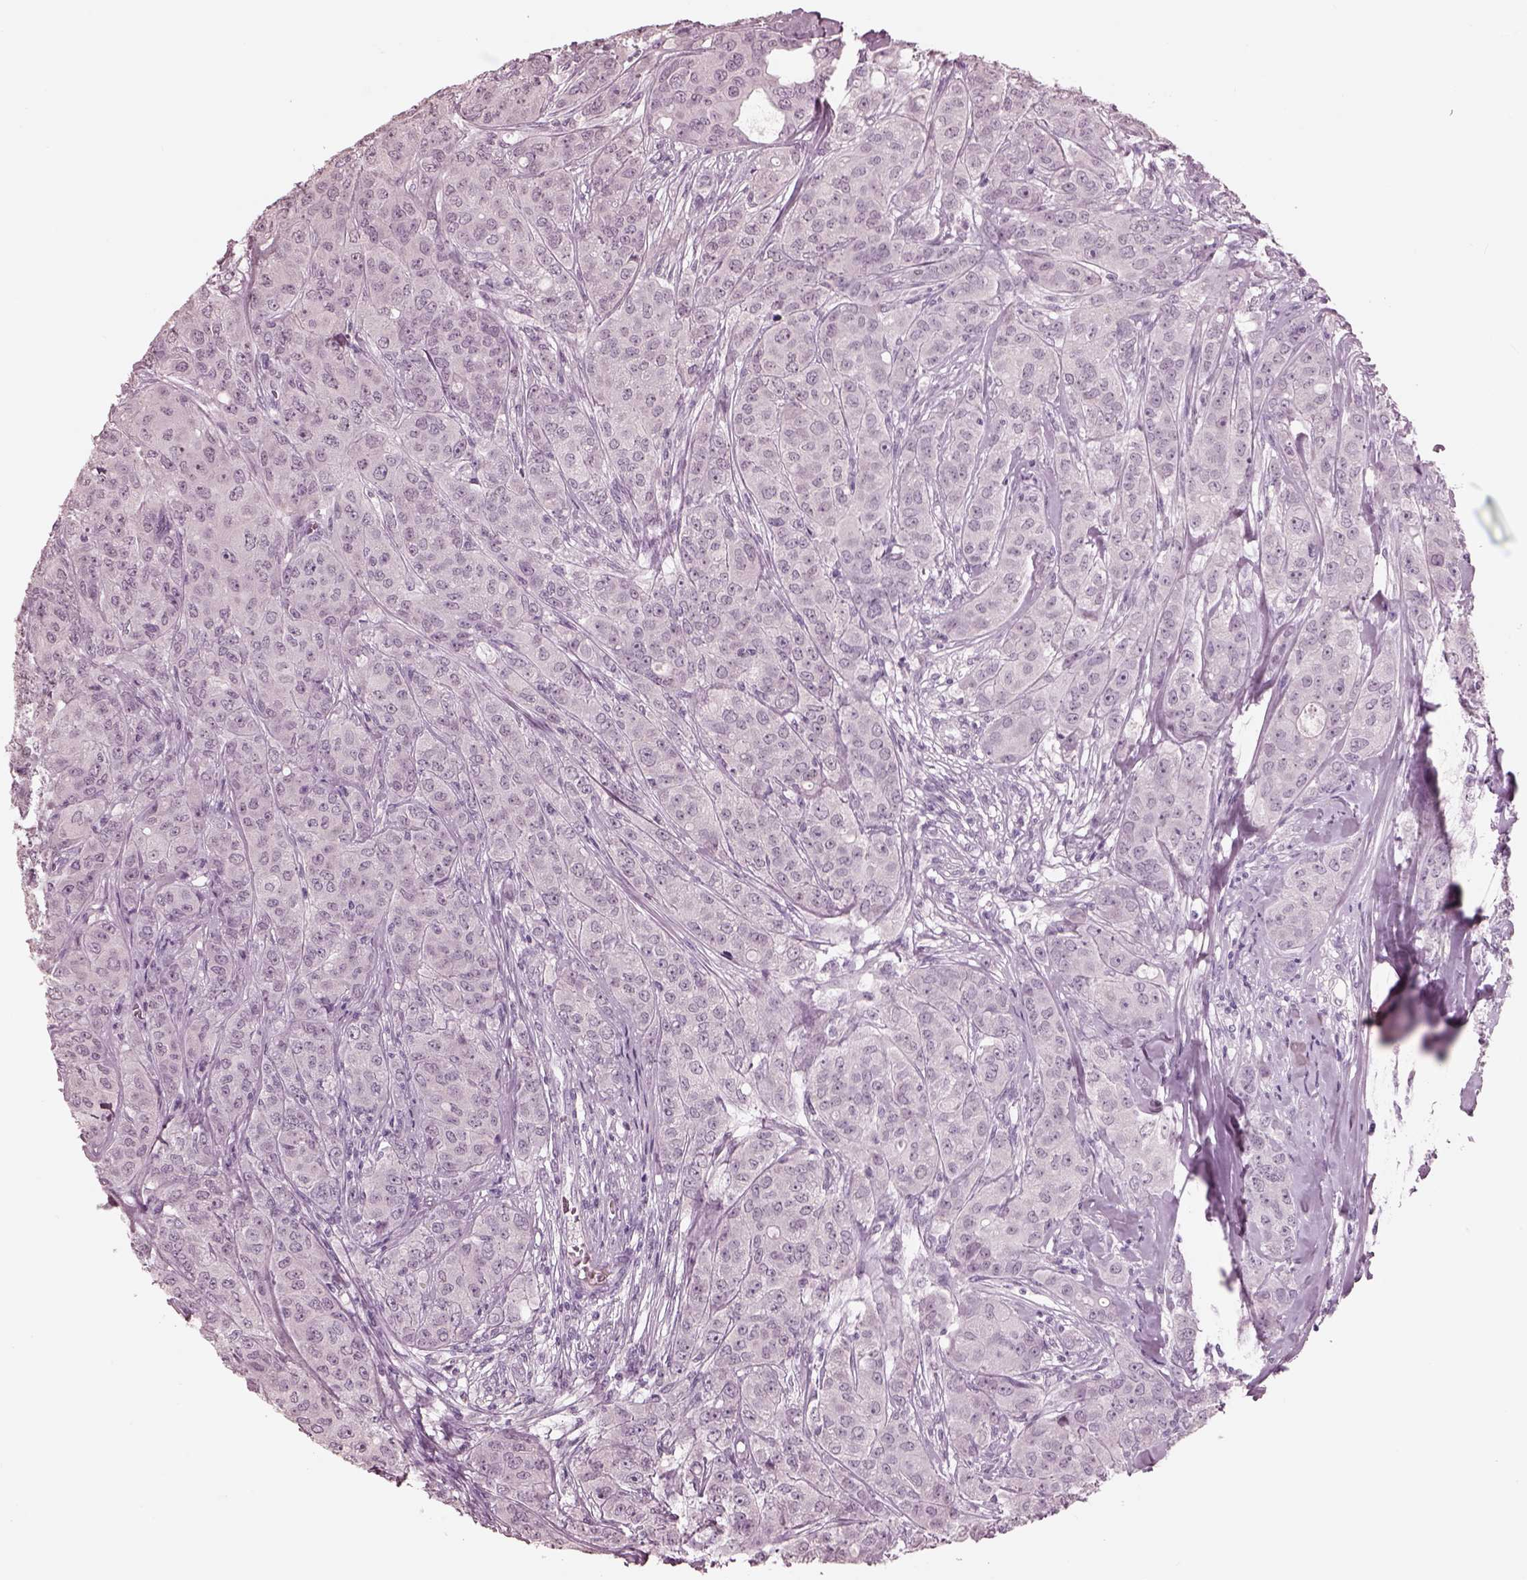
{"staining": {"intensity": "negative", "quantity": "none", "location": "none"}, "tissue": "breast cancer", "cell_type": "Tumor cells", "image_type": "cancer", "snomed": [{"axis": "morphology", "description": "Duct carcinoma"}, {"axis": "topography", "description": "Breast"}], "caption": "An image of breast infiltrating ductal carcinoma stained for a protein reveals no brown staining in tumor cells.", "gene": "GARIN4", "patient": {"sex": "female", "age": 43}}